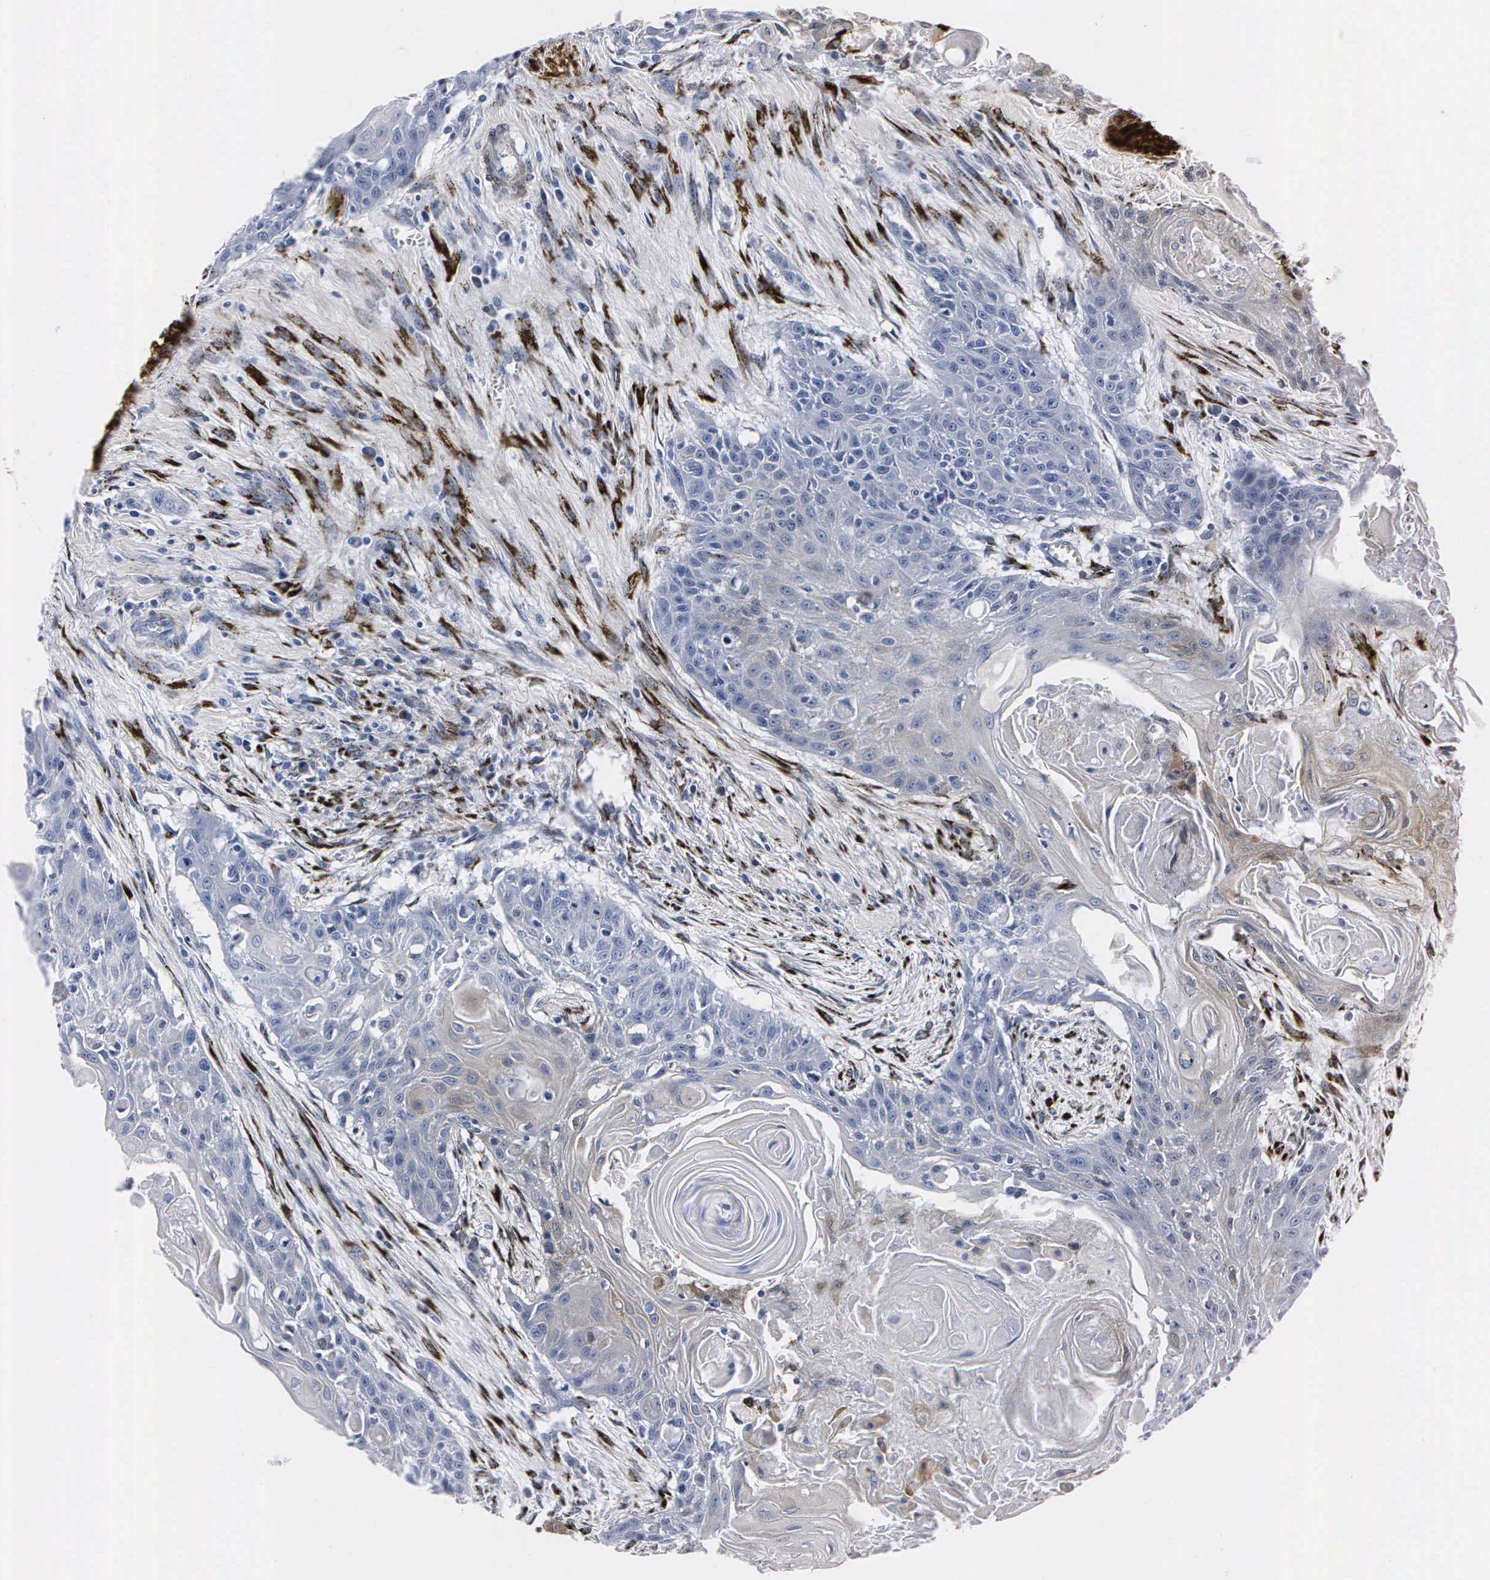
{"staining": {"intensity": "negative", "quantity": "none", "location": "none"}, "tissue": "head and neck cancer", "cell_type": "Tumor cells", "image_type": "cancer", "snomed": [{"axis": "morphology", "description": "Squamous cell carcinoma, NOS"}, {"axis": "morphology", "description": "Squamous cell carcinoma, metastatic, NOS"}, {"axis": "topography", "description": "Lymph node"}, {"axis": "topography", "description": "Salivary gland"}, {"axis": "topography", "description": "Head-Neck"}], "caption": "High power microscopy photomicrograph of an IHC photomicrograph of head and neck cancer, revealing no significant positivity in tumor cells.", "gene": "ENO2", "patient": {"sex": "female", "age": 74}}